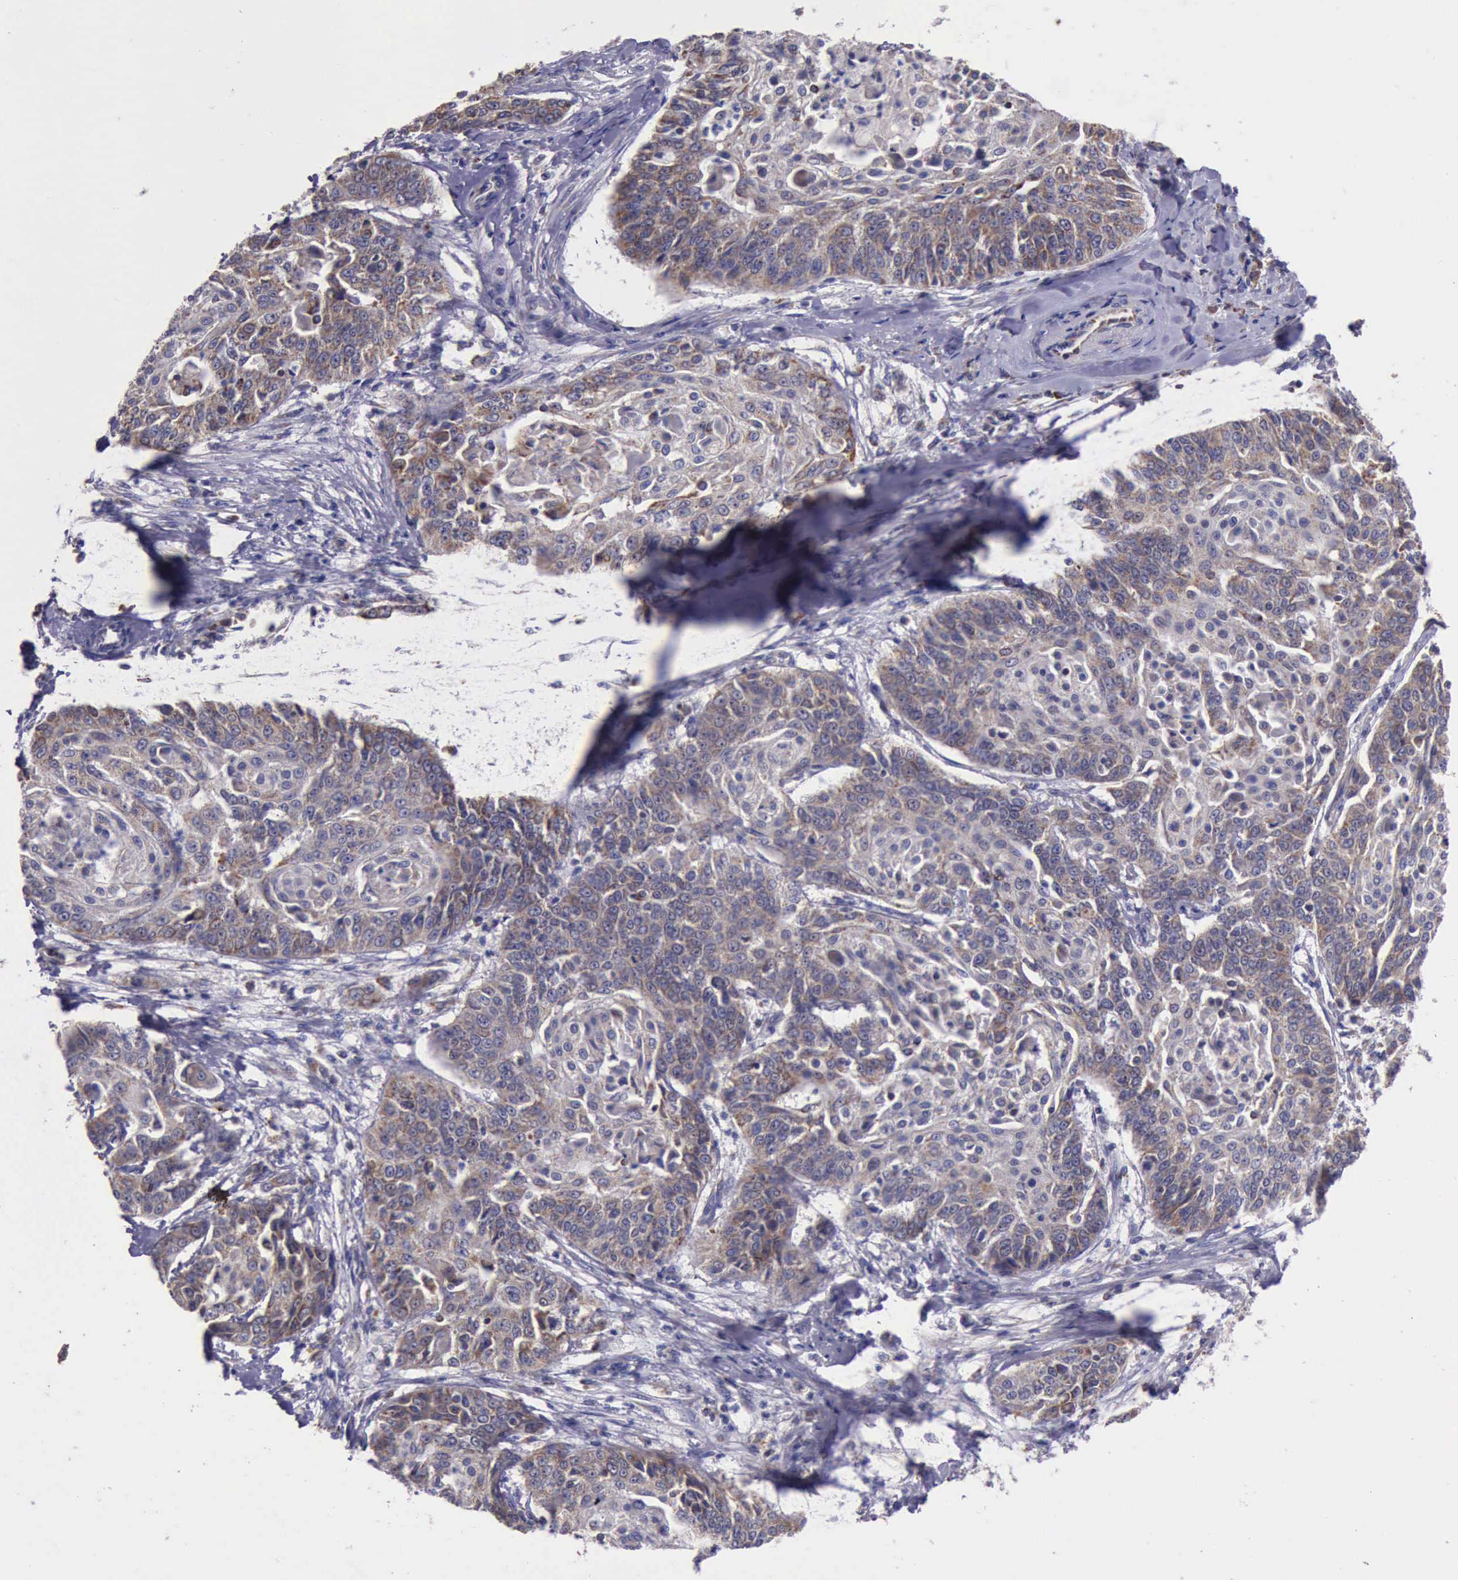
{"staining": {"intensity": "weak", "quantity": ">75%", "location": "cytoplasmic/membranous"}, "tissue": "cervical cancer", "cell_type": "Tumor cells", "image_type": "cancer", "snomed": [{"axis": "morphology", "description": "Squamous cell carcinoma, NOS"}, {"axis": "topography", "description": "Cervix"}], "caption": "IHC (DAB (3,3'-diaminobenzidine)) staining of human cervical cancer (squamous cell carcinoma) shows weak cytoplasmic/membranous protein positivity in about >75% of tumor cells.", "gene": "TXN2", "patient": {"sex": "female", "age": 64}}